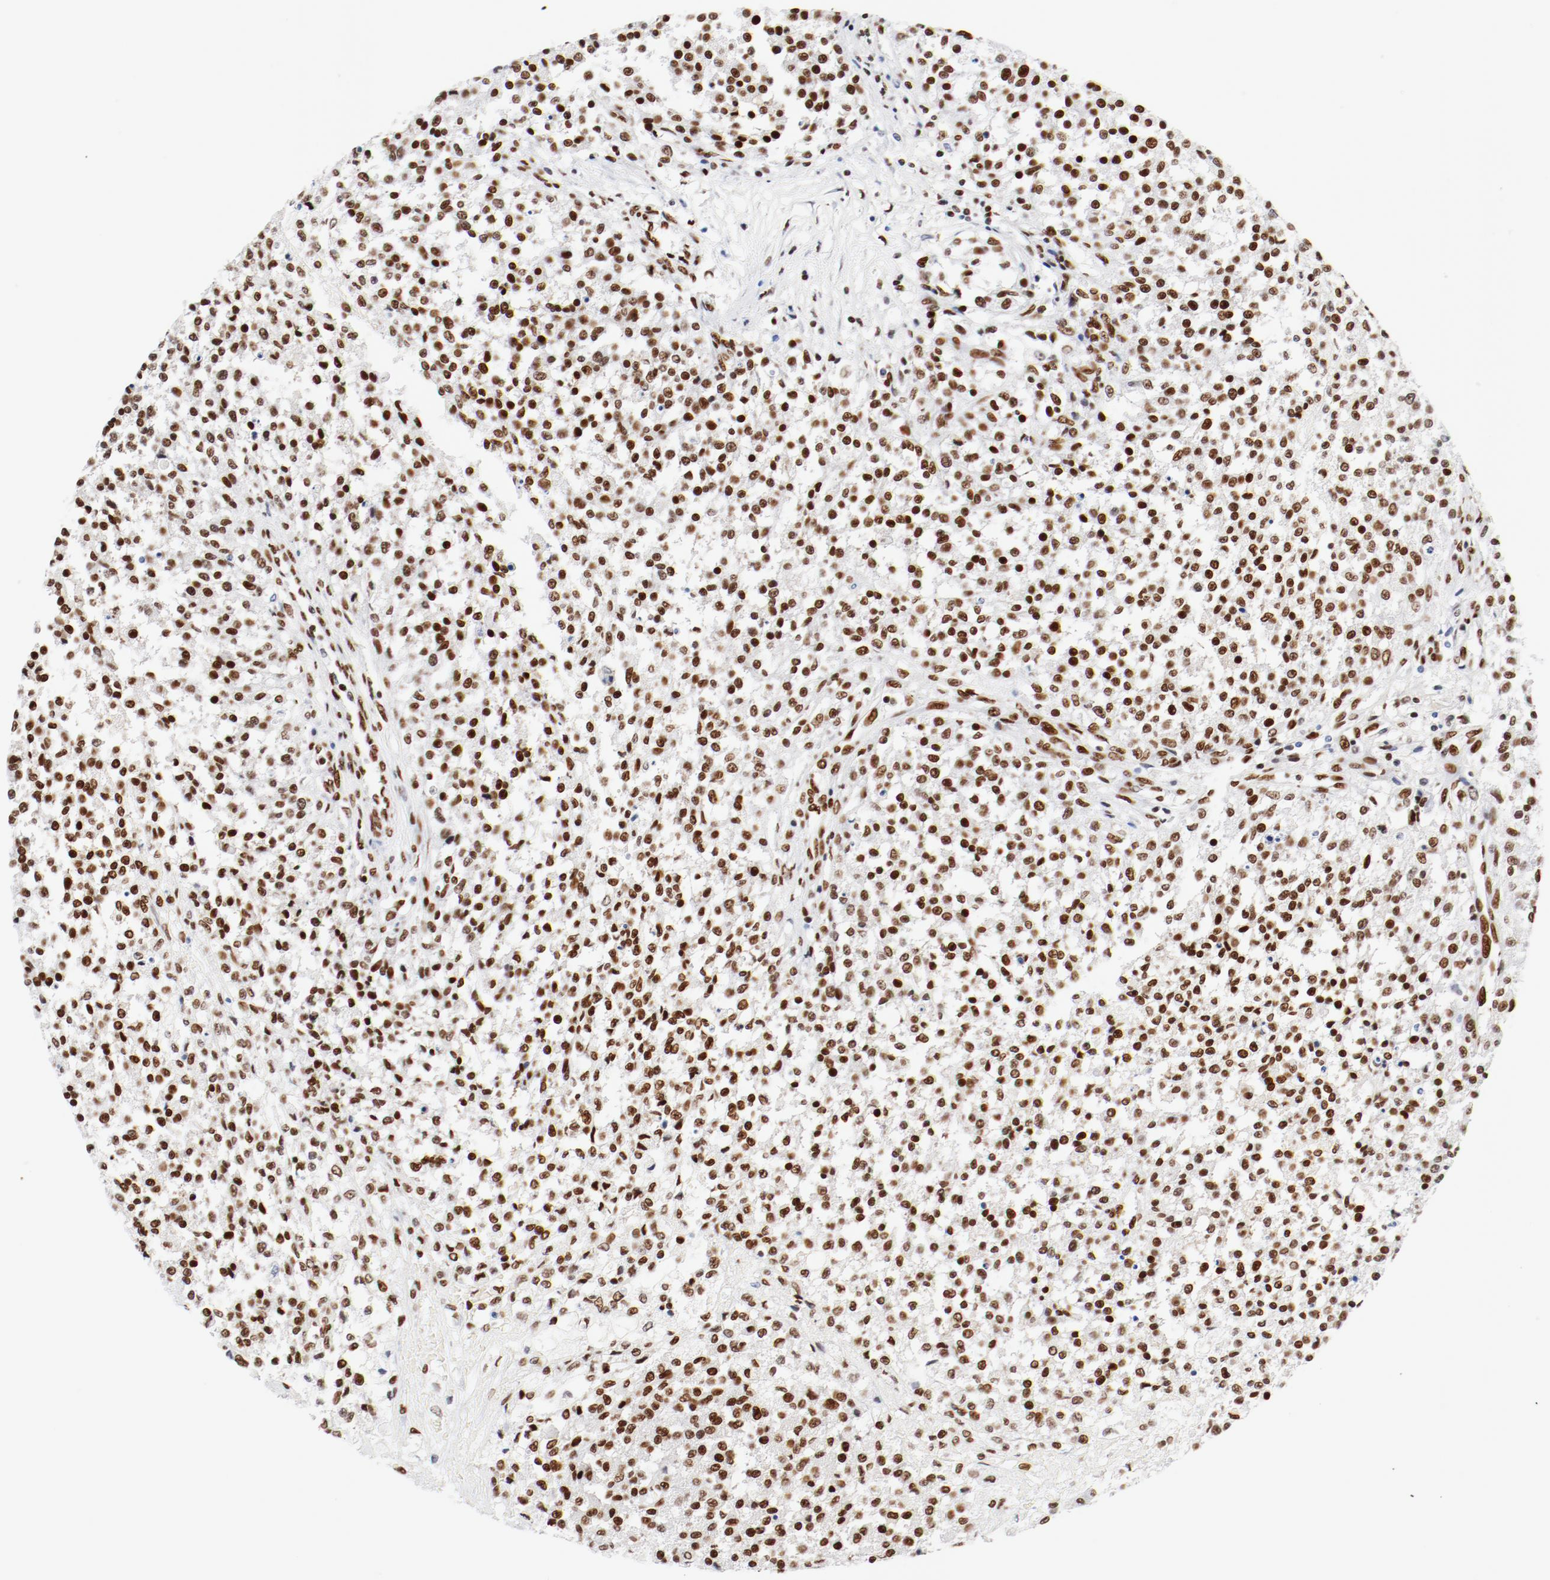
{"staining": {"intensity": "strong", "quantity": ">75%", "location": "nuclear"}, "tissue": "testis cancer", "cell_type": "Tumor cells", "image_type": "cancer", "snomed": [{"axis": "morphology", "description": "Seminoma, NOS"}, {"axis": "topography", "description": "Testis"}], "caption": "The immunohistochemical stain labels strong nuclear expression in tumor cells of testis cancer (seminoma) tissue.", "gene": "CTBP1", "patient": {"sex": "male", "age": 59}}